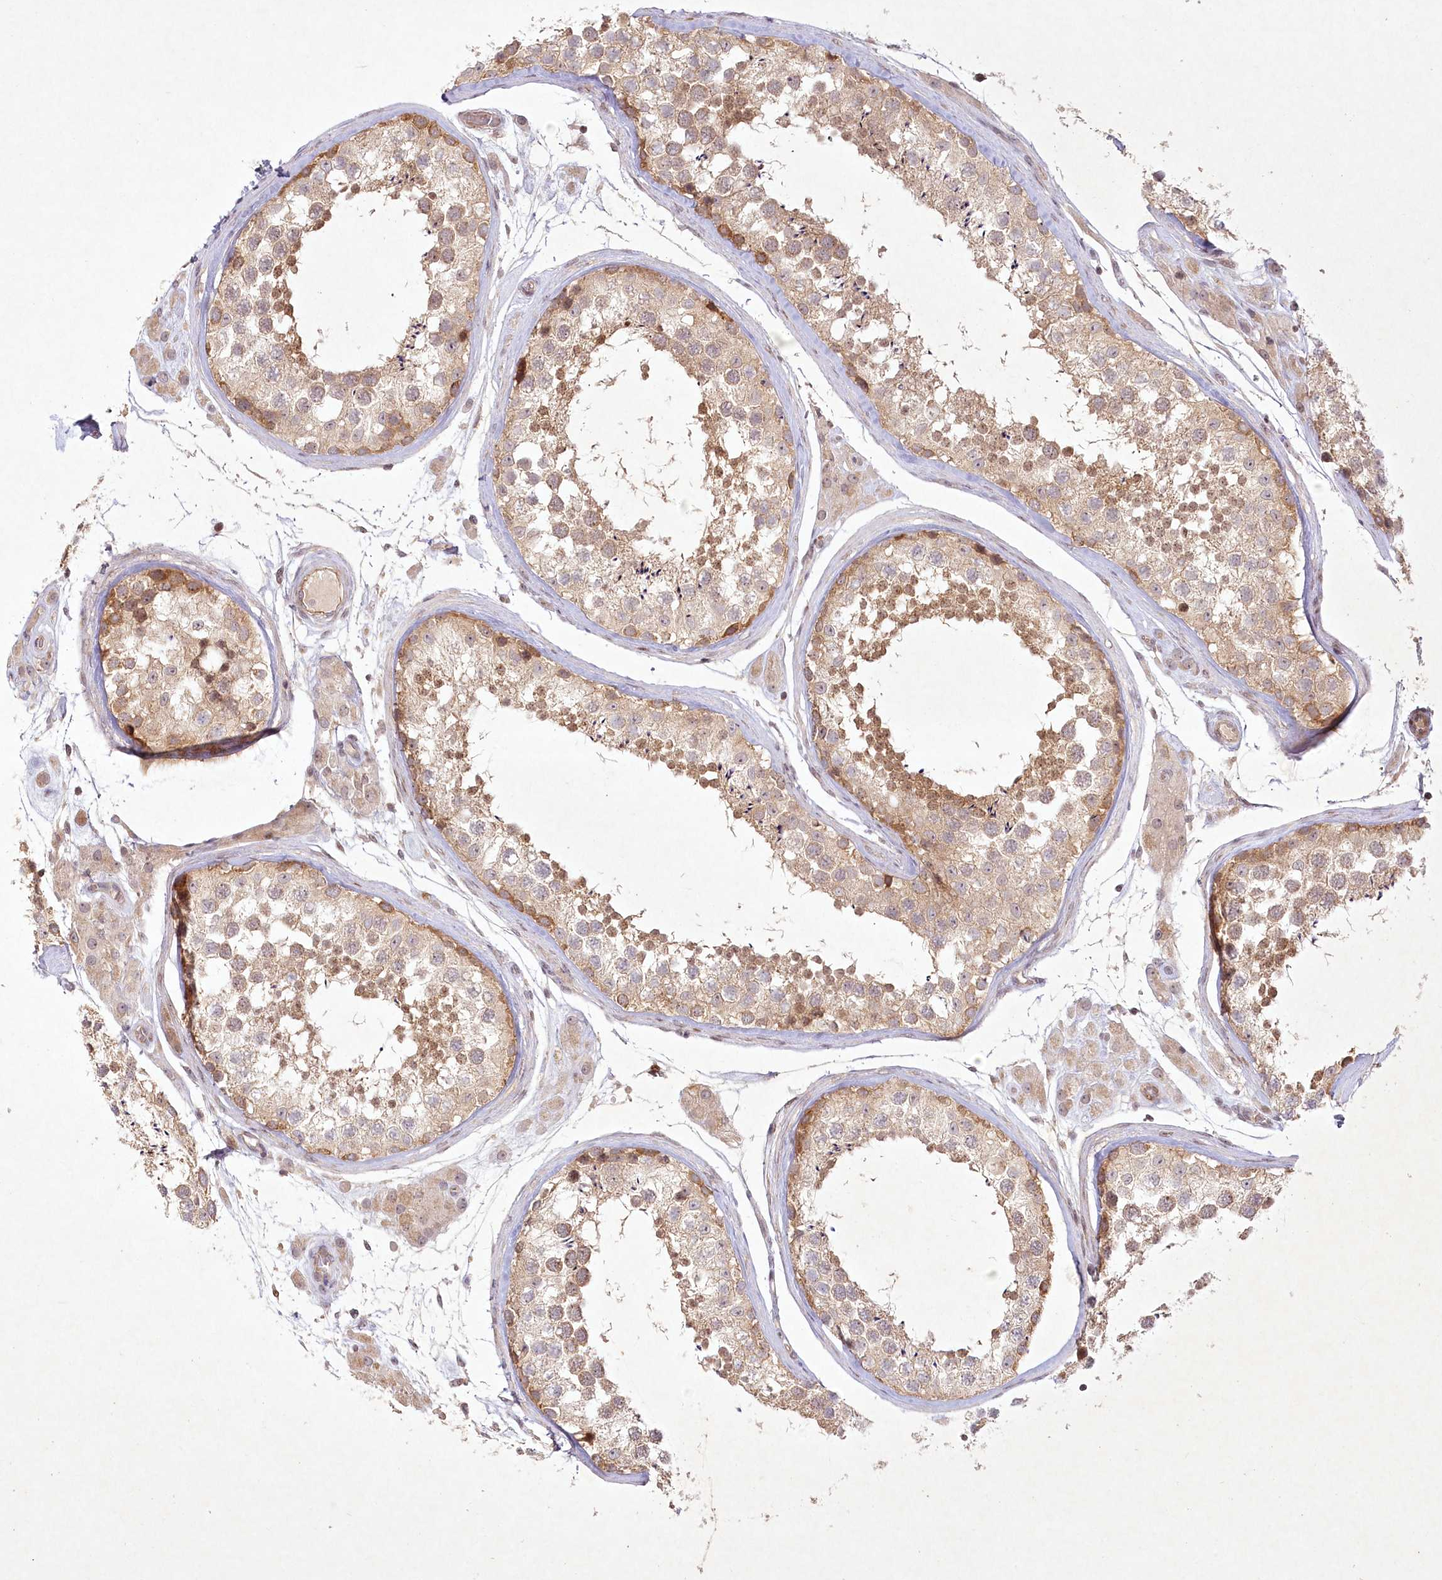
{"staining": {"intensity": "moderate", "quantity": "25%-75%", "location": "cytoplasmic/membranous,nuclear"}, "tissue": "testis", "cell_type": "Cells in seminiferous ducts", "image_type": "normal", "snomed": [{"axis": "morphology", "description": "Normal tissue, NOS"}, {"axis": "topography", "description": "Testis"}], "caption": "This micrograph demonstrates immunohistochemistry staining of benign human testis, with medium moderate cytoplasmic/membranous,nuclear staining in about 25%-75% of cells in seminiferous ducts.", "gene": "SH2D3A", "patient": {"sex": "male", "age": 46}}